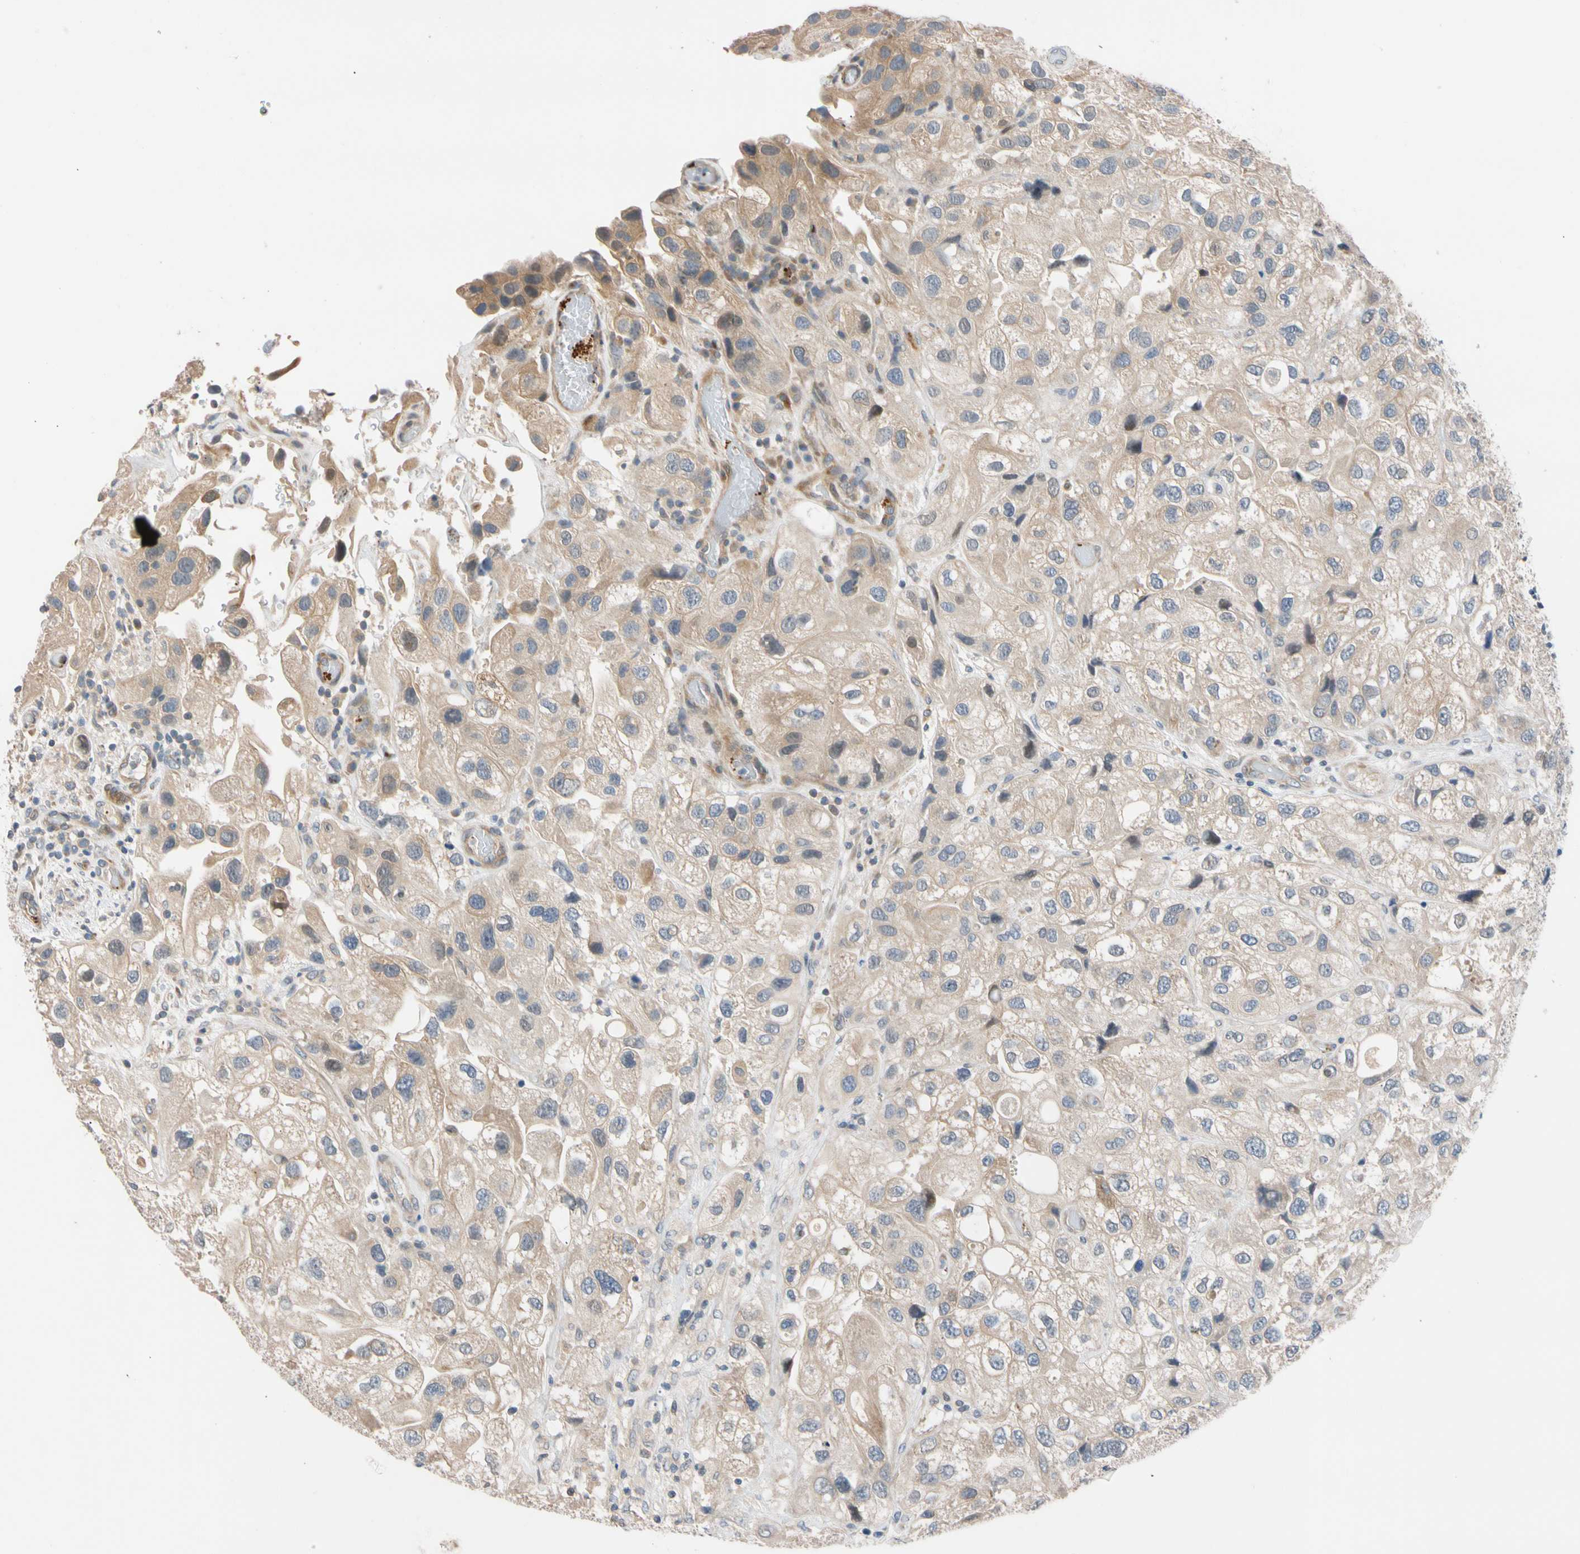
{"staining": {"intensity": "weak", "quantity": "25%-75%", "location": "cytoplasmic/membranous"}, "tissue": "urothelial cancer", "cell_type": "Tumor cells", "image_type": "cancer", "snomed": [{"axis": "morphology", "description": "Urothelial carcinoma, High grade"}, {"axis": "topography", "description": "Urinary bladder"}], "caption": "IHC staining of high-grade urothelial carcinoma, which exhibits low levels of weak cytoplasmic/membranous expression in about 25%-75% of tumor cells indicating weak cytoplasmic/membranous protein positivity. The staining was performed using DAB (3,3'-diaminobenzidine) (brown) for protein detection and nuclei were counterstained in hematoxylin (blue).", "gene": "CNST", "patient": {"sex": "female", "age": 64}}